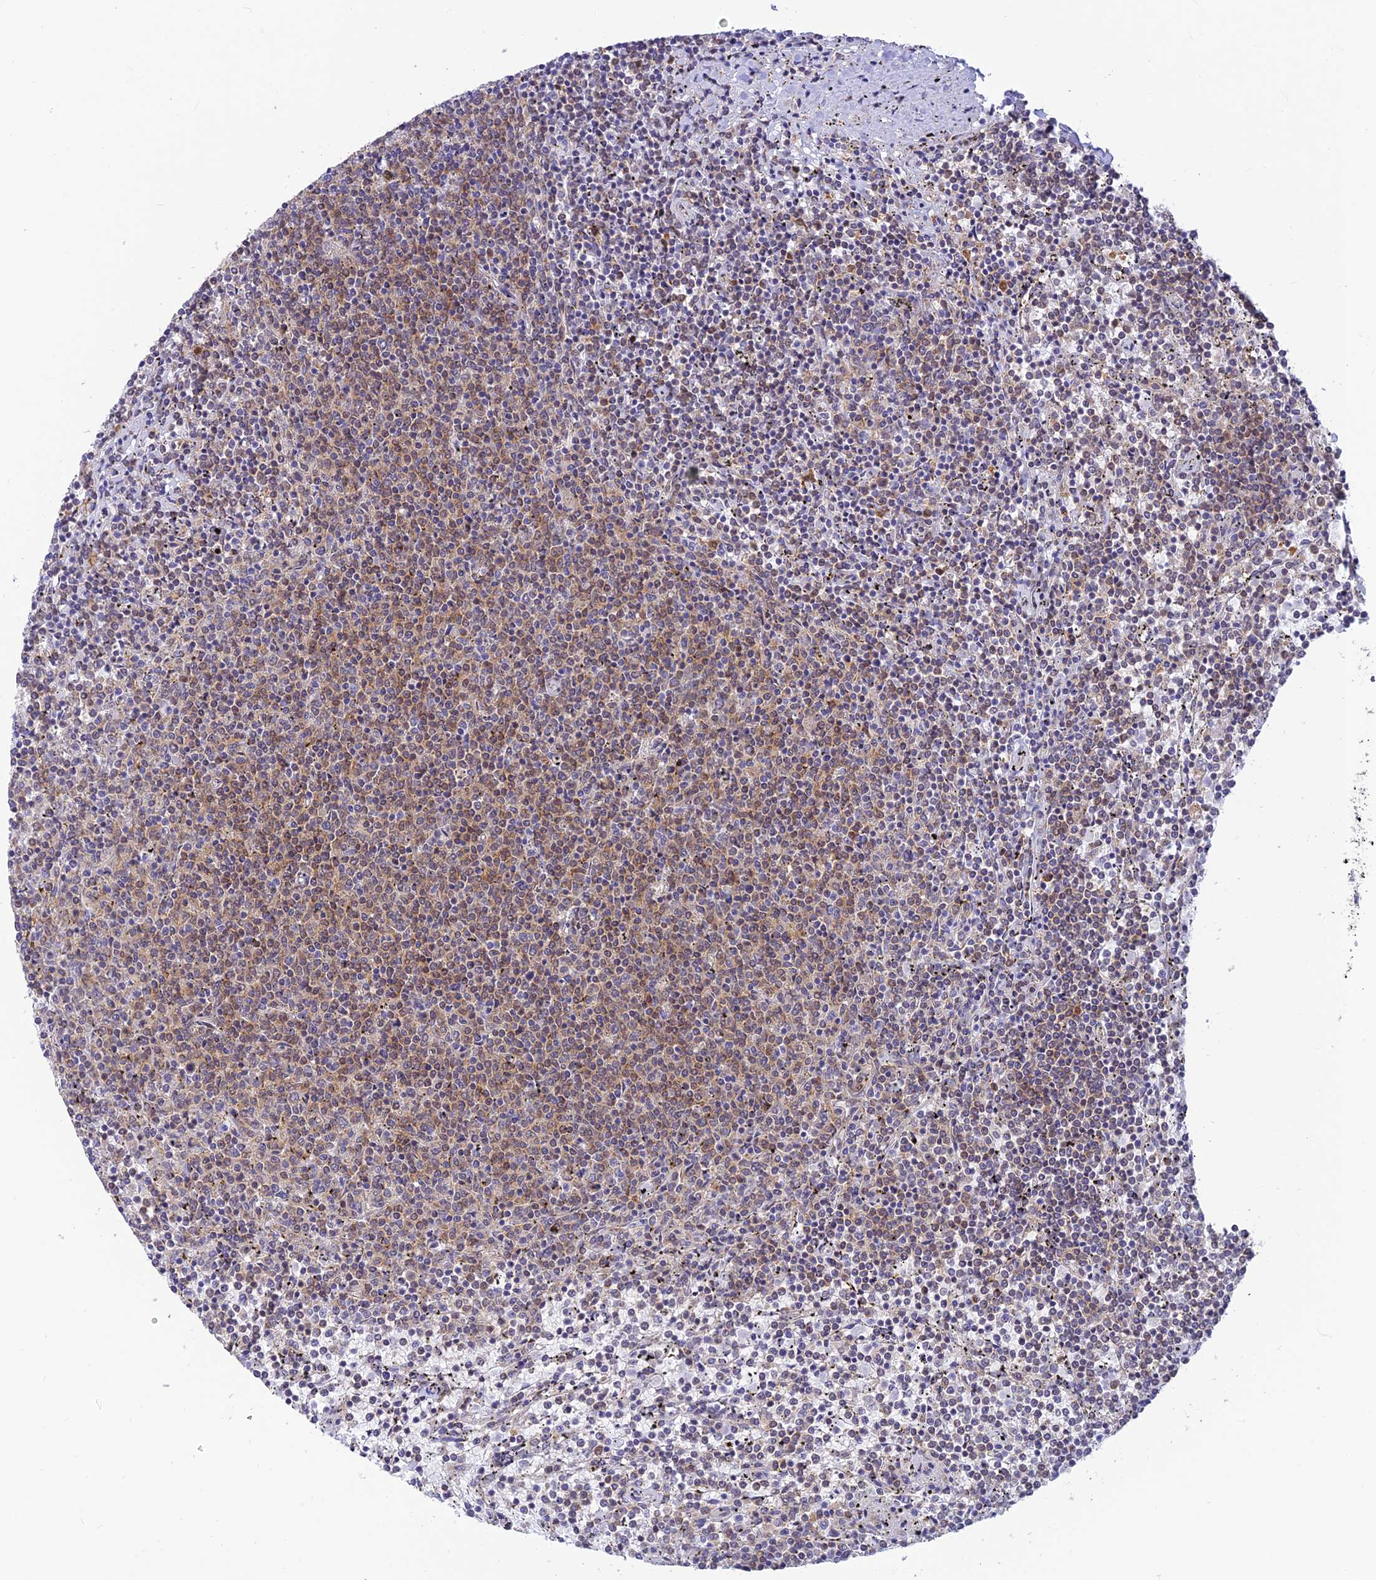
{"staining": {"intensity": "weak", "quantity": "25%-75%", "location": "cytoplasmic/membranous"}, "tissue": "lymphoma", "cell_type": "Tumor cells", "image_type": "cancer", "snomed": [{"axis": "morphology", "description": "Malignant lymphoma, non-Hodgkin's type, Low grade"}, {"axis": "topography", "description": "Spleen"}], "caption": "This is a micrograph of IHC staining of lymphoma, which shows weak positivity in the cytoplasmic/membranous of tumor cells.", "gene": "LYSMD2", "patient": {"sex": "female", "age": 50}}